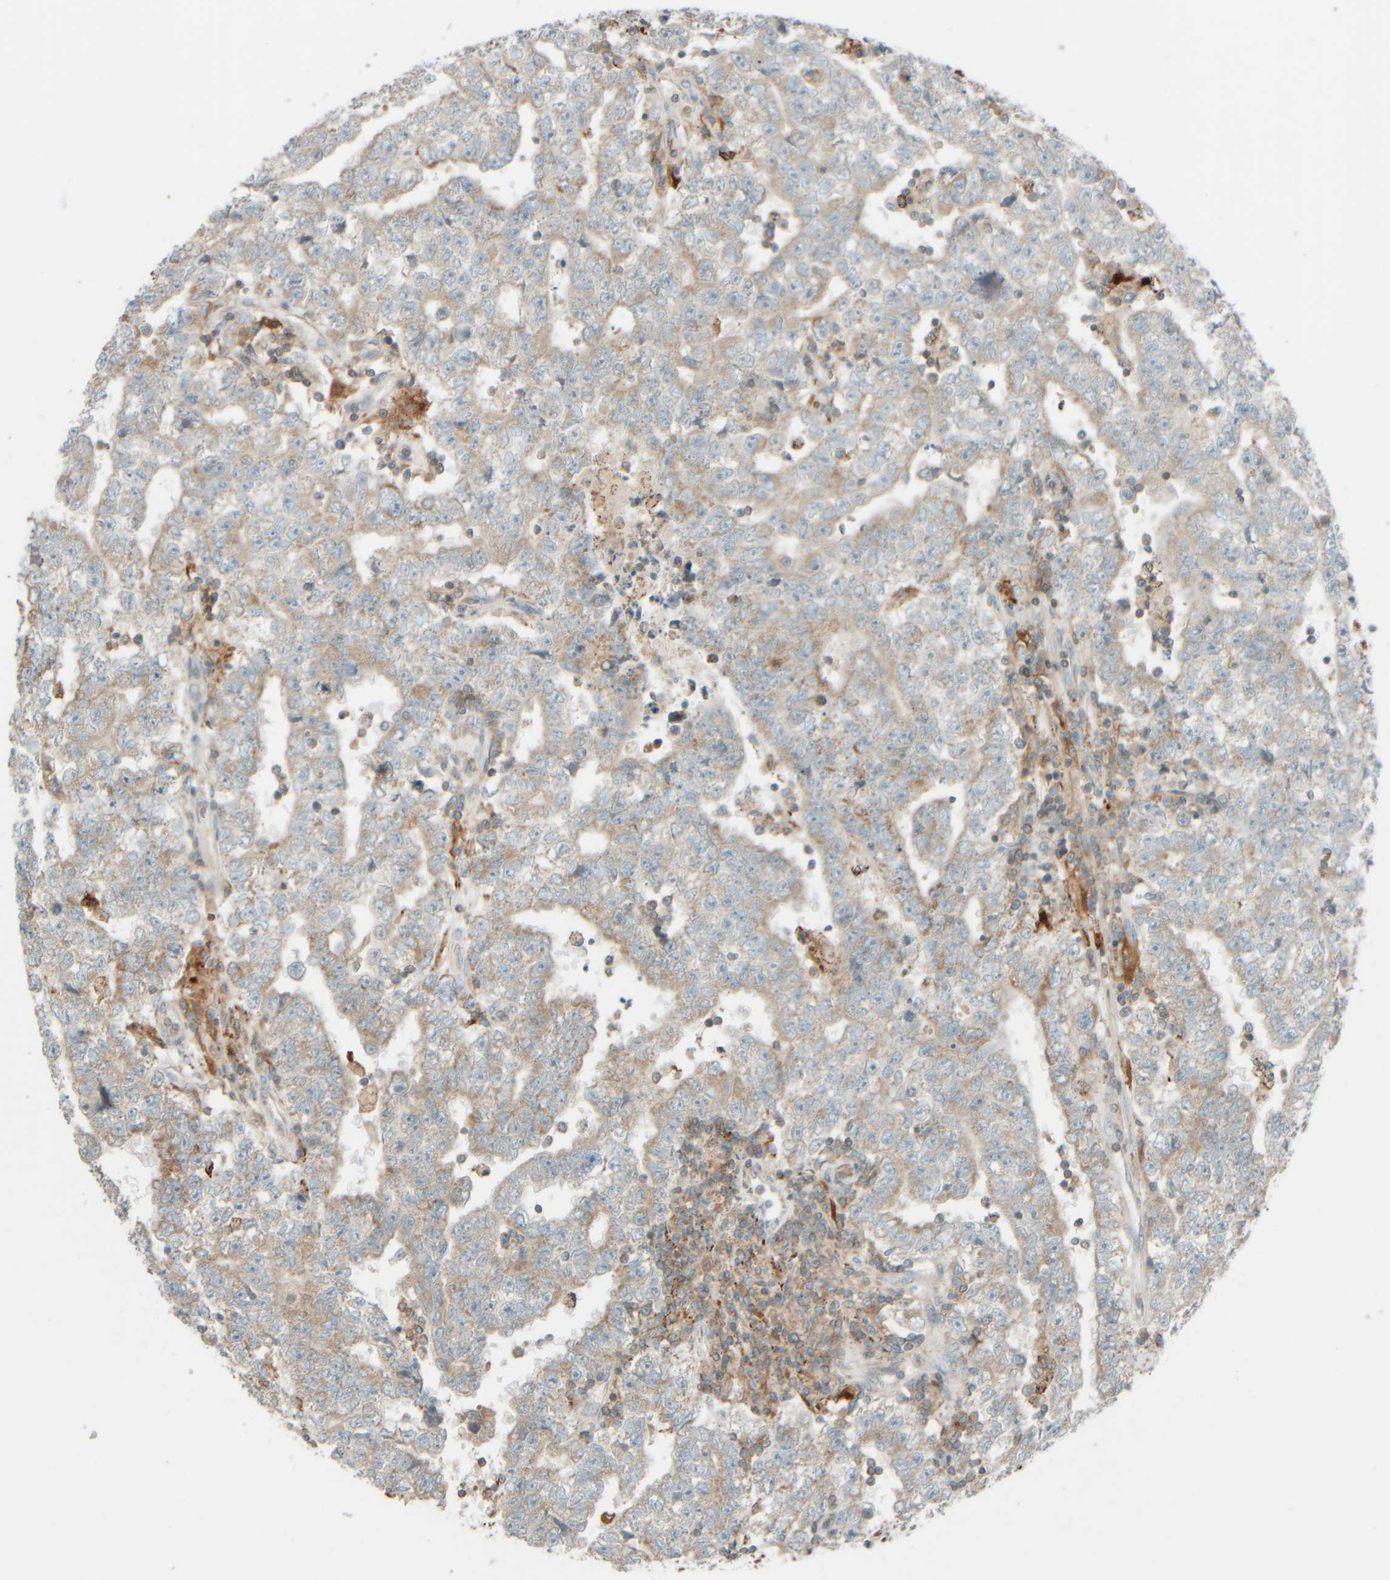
{"staining": {"intensity": "weak", "quantity": "25%-75%", "location": "cytoplasmic/membranous"}, "tissue": "testis cancer", "cell_type": "Tumor cells", "image_type": "cancer", "snomed": [{"axis": "morphology", "description": "Carcinoma, Embryonal, NOS"}, {"axis": "topography", "description": "Testis"}], "caption": "Protein analysis of embryonal carcinoma (testis) tissue reveals weak cytoplasmic/membranous expression in approximately 25%-75% of tumor cells.", "gene": "SPAG5", "patient": {"sex": "male", "age": 25}}